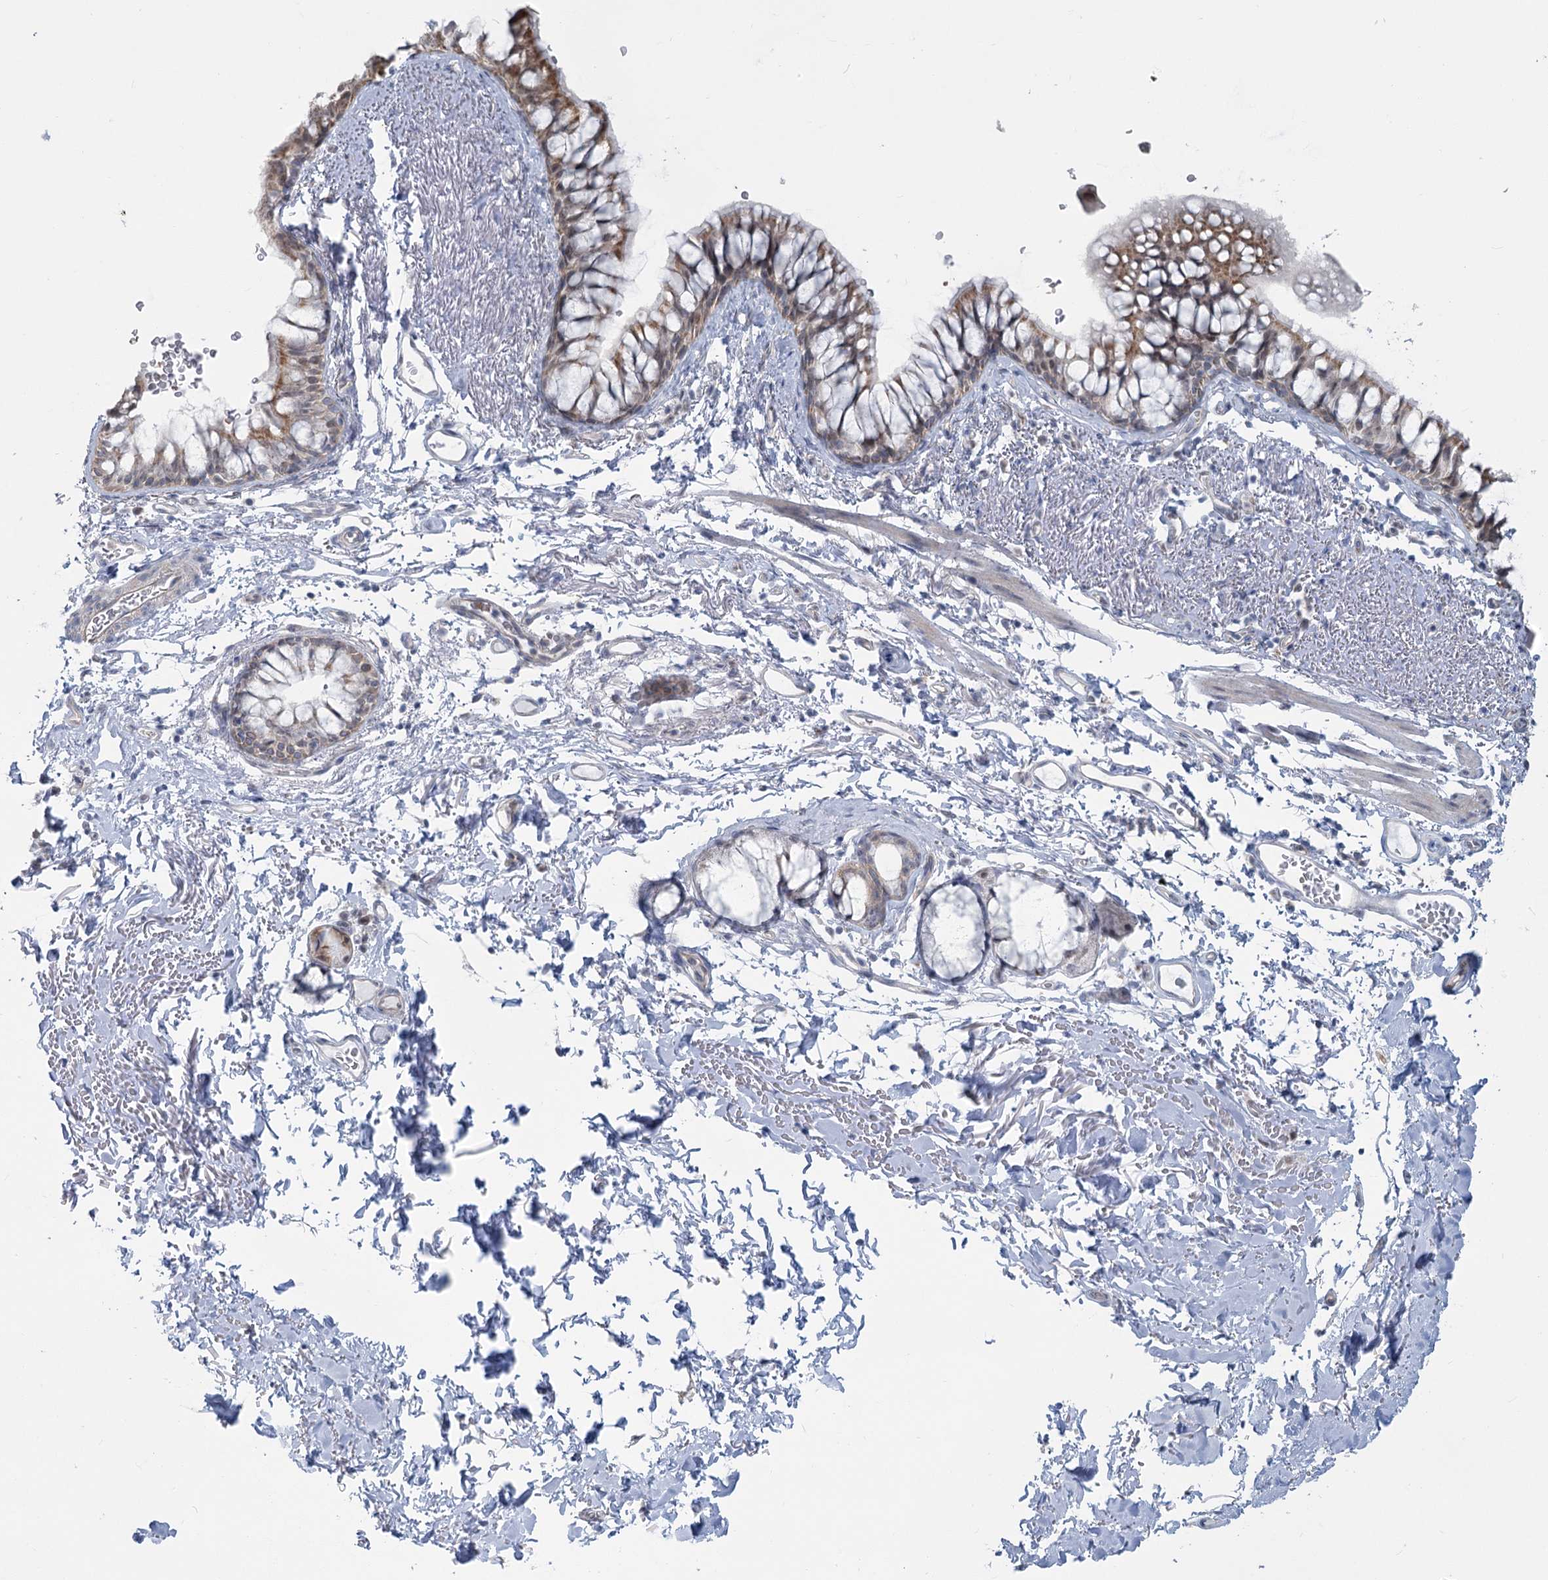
{"staining": {"intensity": "moderate", "quantity": ">75%", "location": "cytoplasmic/membranous,nuclear"}, "tissue": "bronchus", "cell_type": "Respiratory epithelial cells", "image_type": "normal", "snomed": [{"axis": "morphology", "description": "Normal tissue, NOS"}, {"axis": "topography", "description": "Cartilage tissue"}, {"axis": "topography", "description": "Bronchus"}], "caption": "Protein staining by IHC shows moderate cytoplasmic/membranous,nuclear staining in about >75% of respiratory epithelial cells in benign bronchus. Using DAB (brown) and hematoxylin (blue) stains, captured at high magnification using brightfield microscopy.", "gene": "MTG1", "patient": {"sex": "female", "age": 73}}